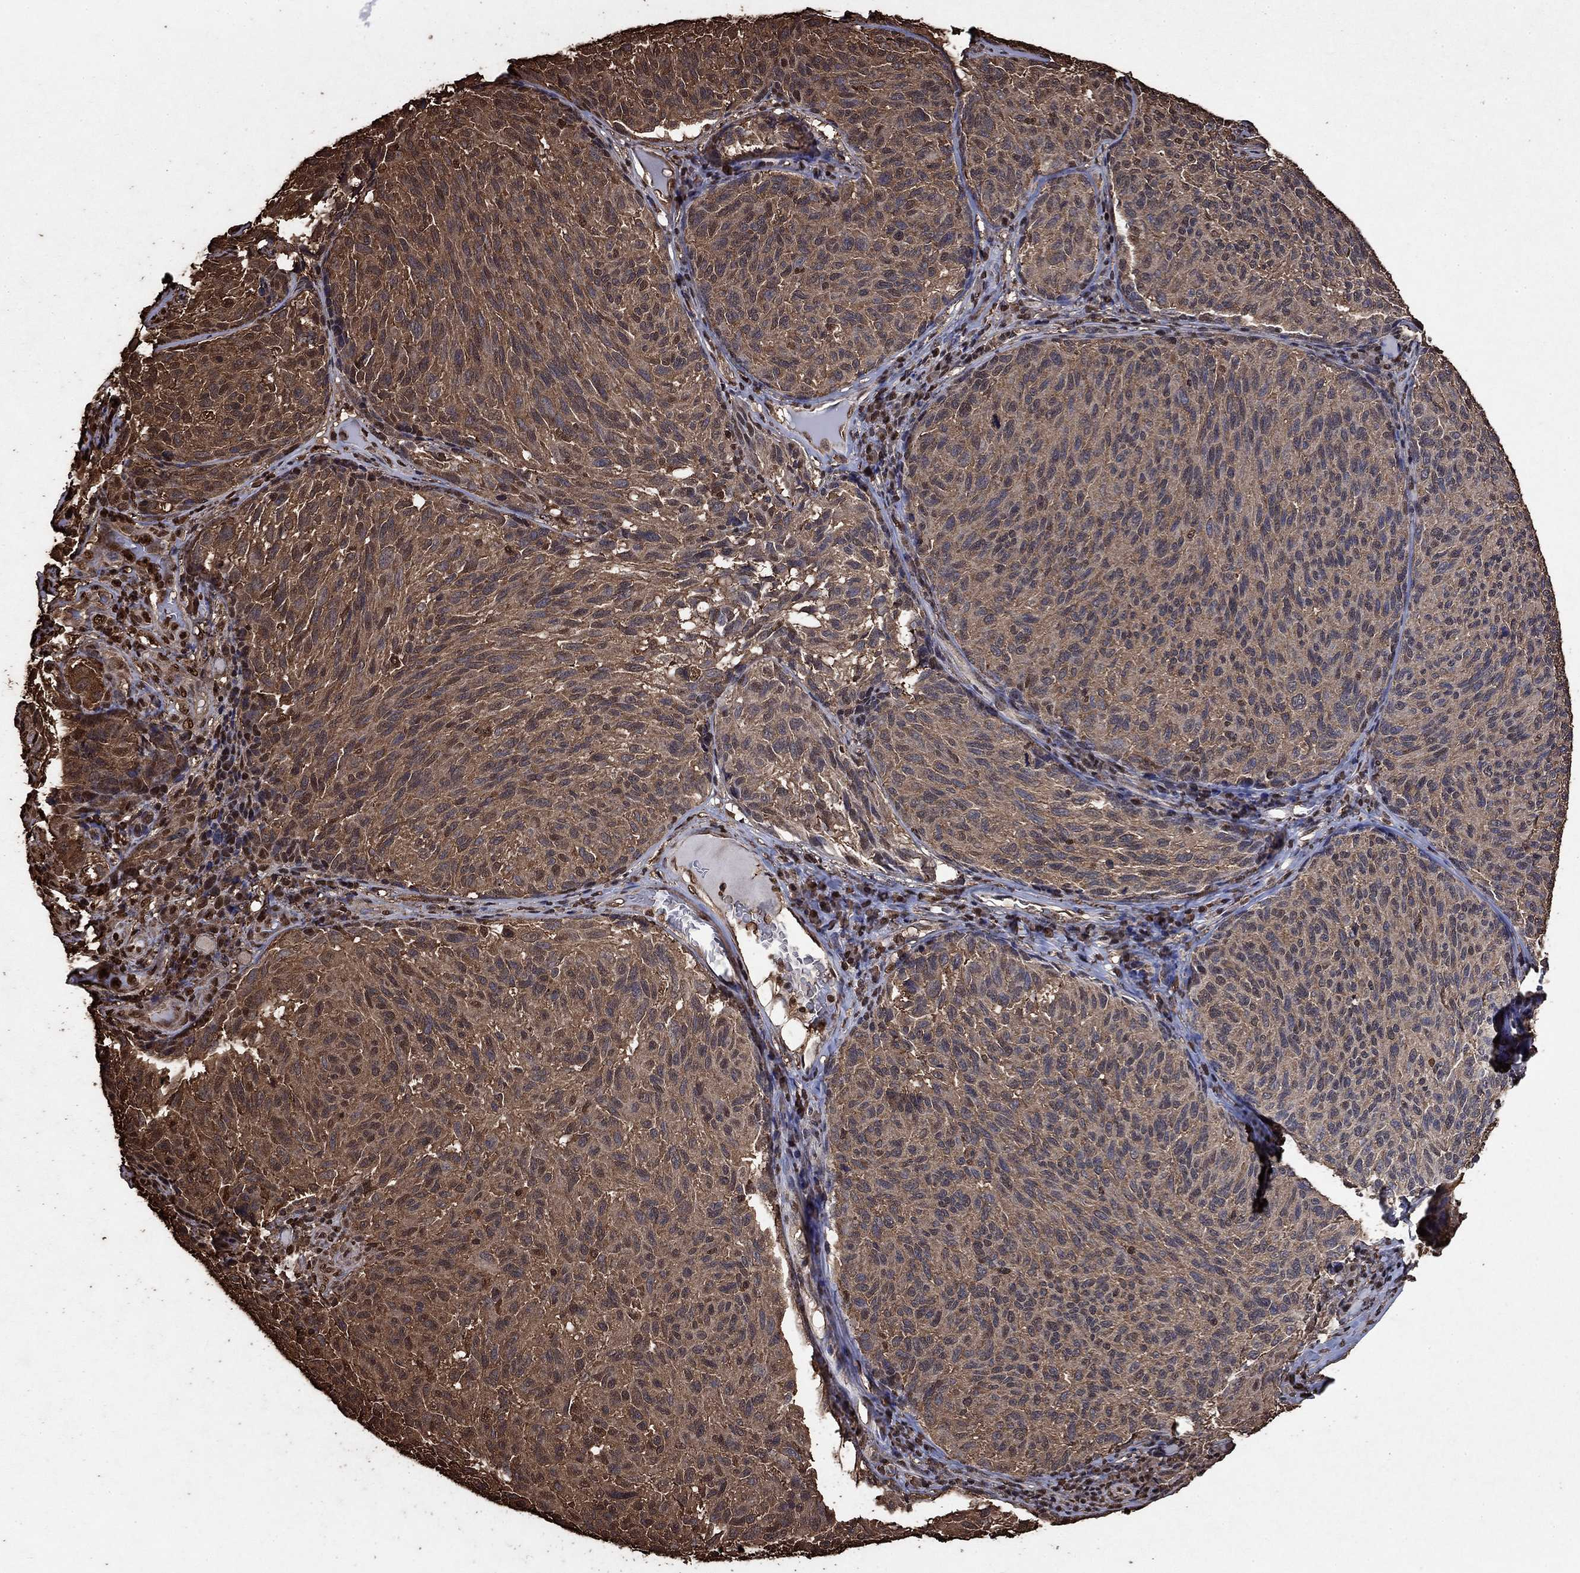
{"staining": {"intensity": "moderate", "quantity": "25%-75%", "location": "cytoplasmic/membranous"}, "tissue": "melanoma", "cell_type": "Tumor cells", "image_type": "cancer", "snomed": [{"axis": "morphology", "description": "Malignant melanoma, NOS"}, {"axis": "topography", "description": "Skin"}], "caption": "About 25%-75% of tumor cells in malignant melanoma reveal moderate cytoplasmic/membranous protein staining as visualized by brown immunohistochemical staining.", "gene": "GAPDH", "patient": {"sex": "female", "age": 73}}